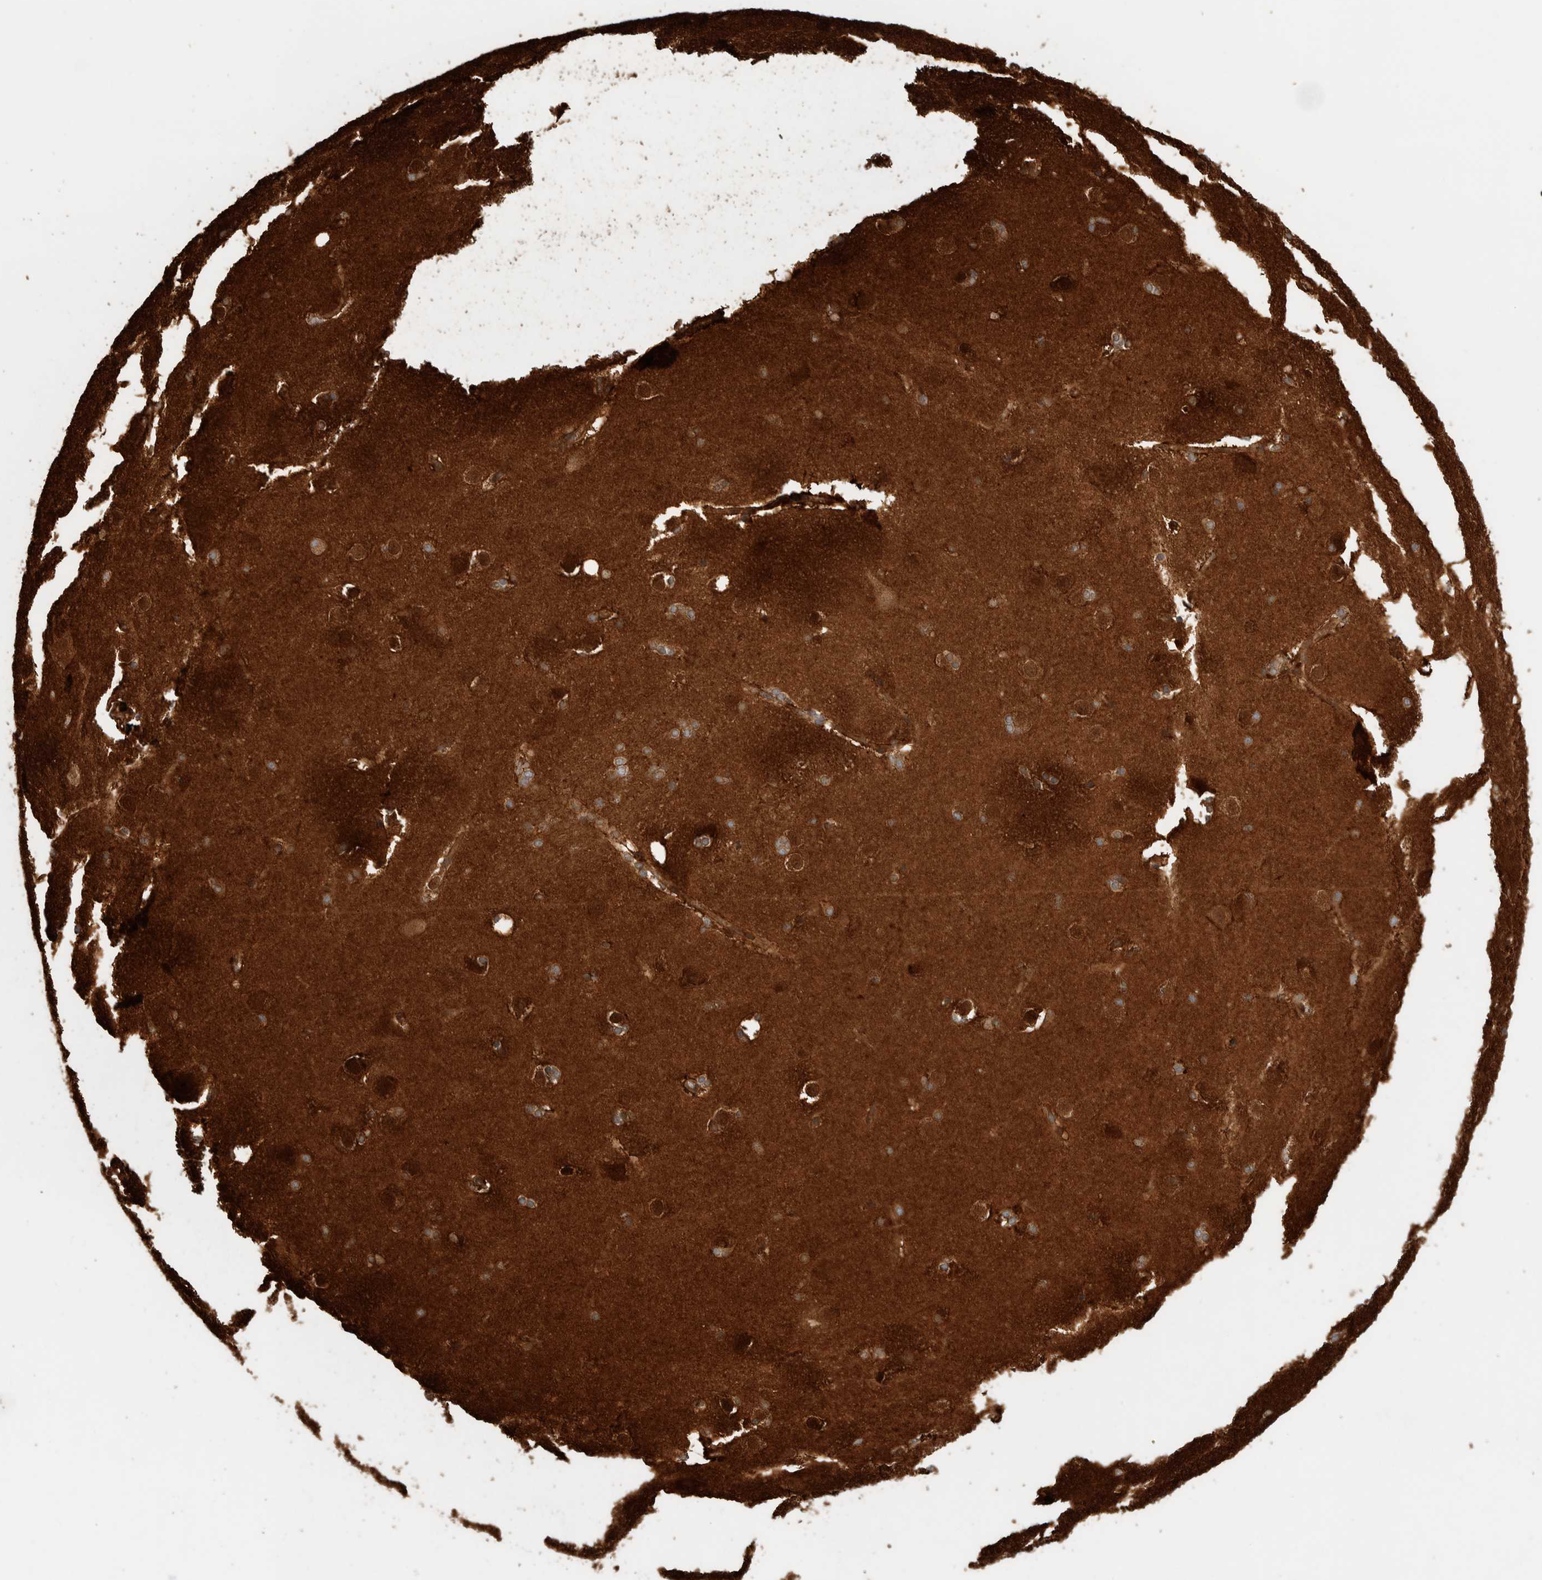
{"staining": {"intensity": "moderate", "quantity": ">75%", "location": "cytoplasmic/membranous"}, "tissue": "caudate", "cell_type": "Glial cells", "image_type": "normal", "snomed": [{"axis": "morphology", "description": "Normal tissue, NOS"}, {"axis": "topography", "description": "Lateral ventricle wall"}], "caption": "Immunohistochemistry of normal caudate reveals medium levels of moderate cytoplasmic/membranous expression in approximately >75% of glial cells.", "gene": "CNTROB", "patient": {"sex": "female", "age": 19}}